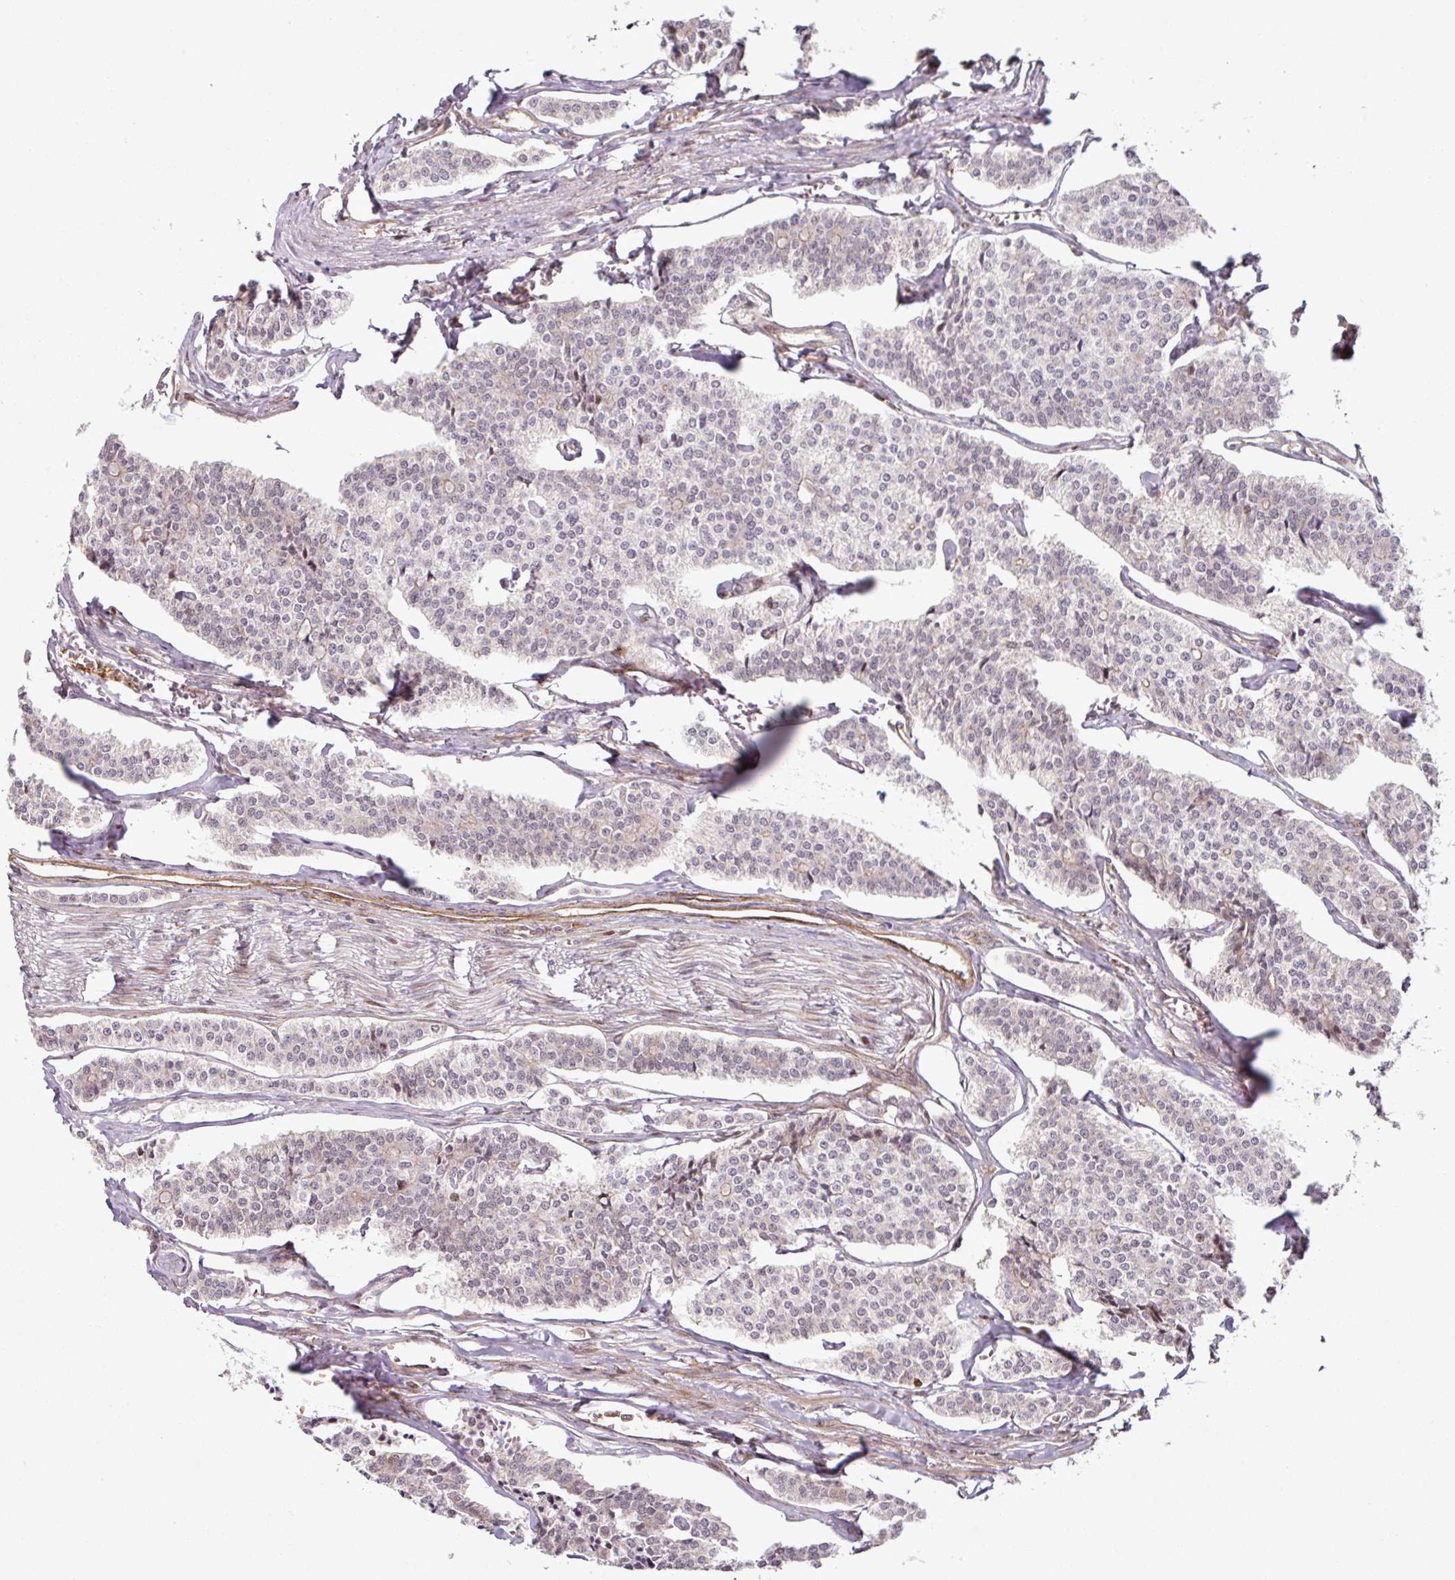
{"staining": {"intensity": "negative", "quantity": "none", "location": "none"}, "tissue": "carcinoid", "cell_type": "Tumor cells", "image_type": "cancer", "snomed": [{"axis": "morphology", "description": "Carcinoid, malignant, NOS"}, {"axis": "topography", "description": "Small intestine"}], "caption": "Tumor cells show no significant protein positivity in carcinoid (malignant).", "gene": "ATAT1", "patient": {"sex": "male", "age": 63}}